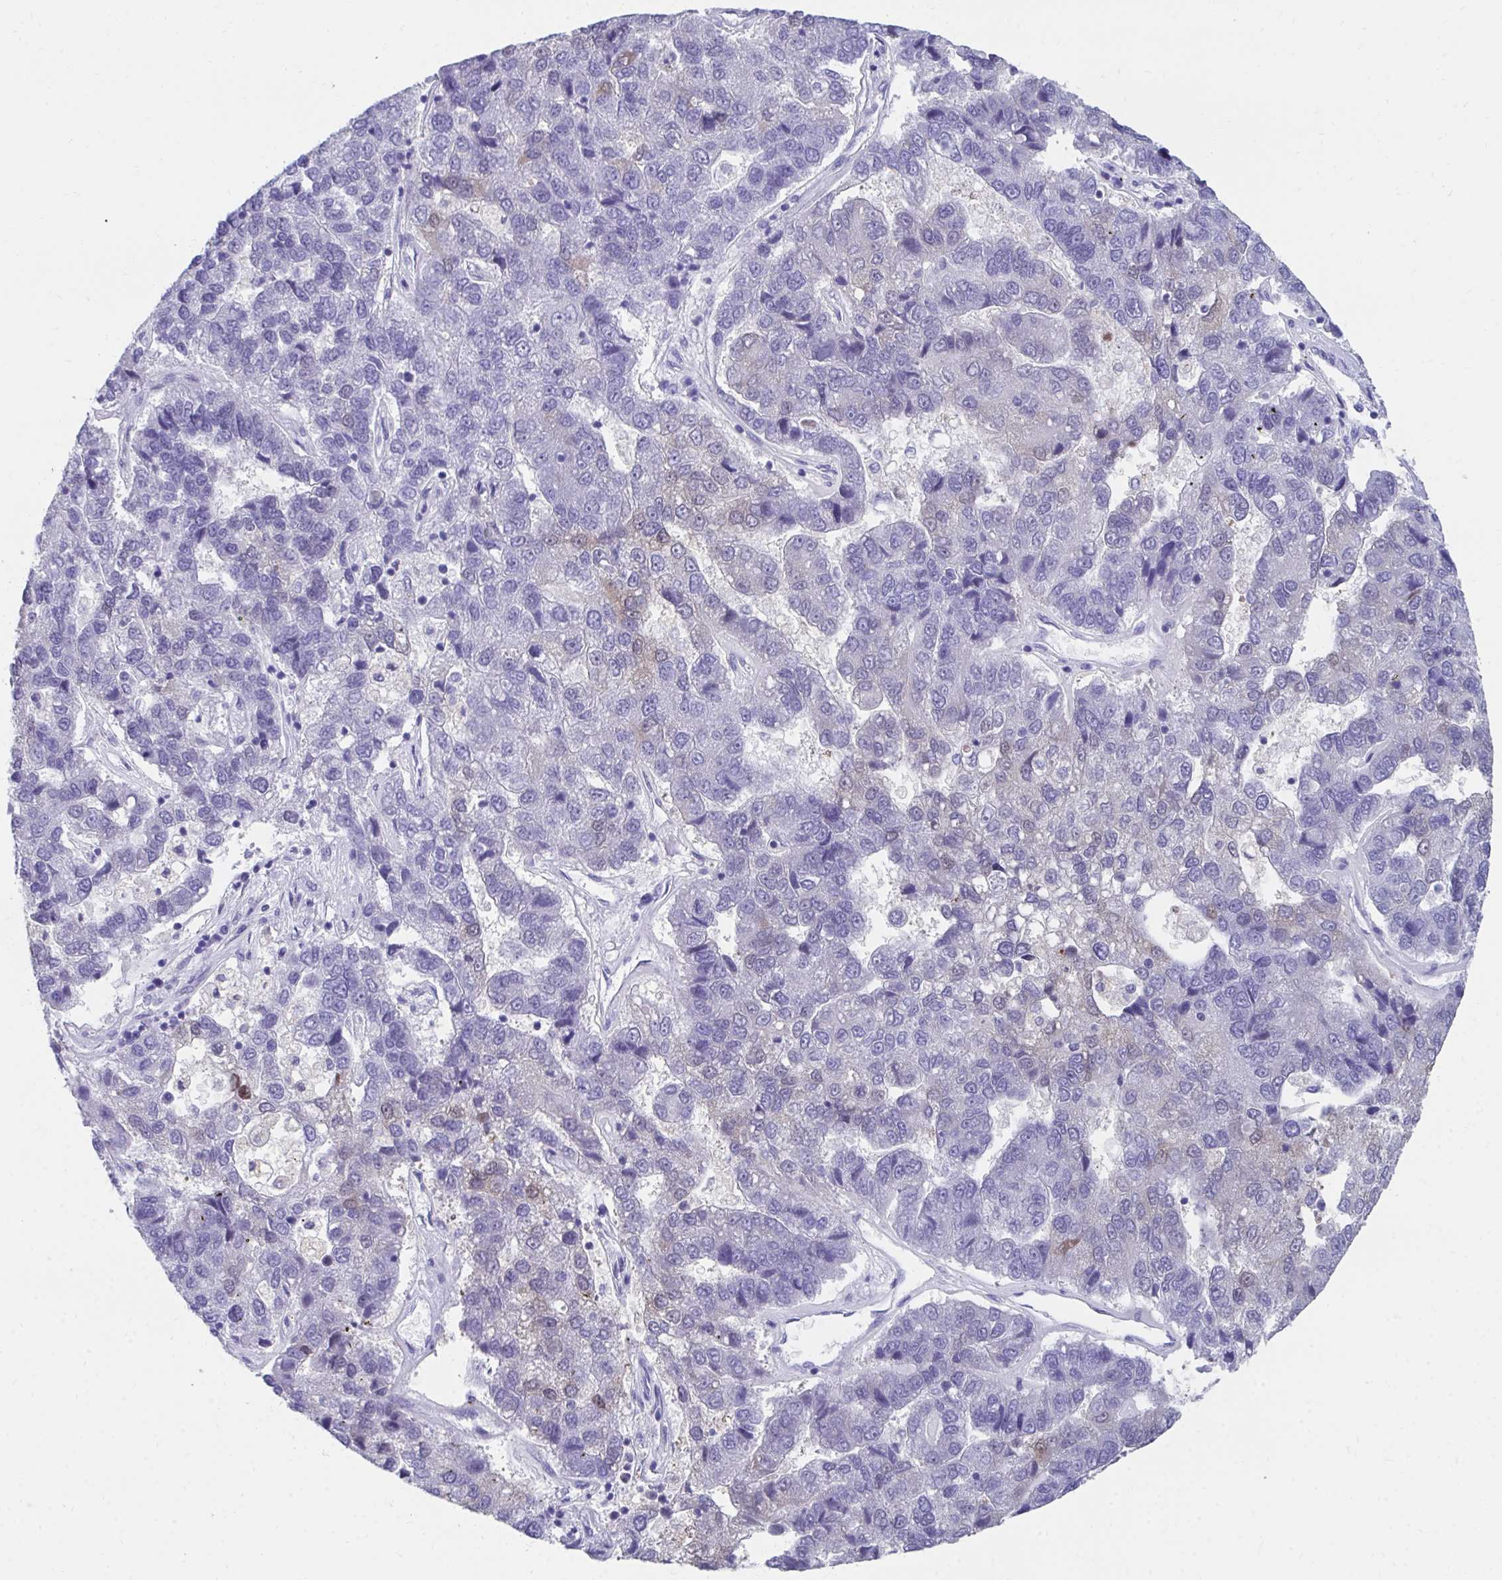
{"staining": {"intensity": "negative", "quantity": "none", "location": "none"}, "tissue": "pancreatic cancer", "cell_type": "Tumor cells", "image_type": "cancer", "snomed": [{"axis": "morphology", "description": "Adenocarcinoma, NOS"}, {"axis": "topography", "description": "Pancreas"}], "caption": "Tumor cells show no significant positivity in pancreatic adenocarcinoma. Nuclei are stained in blue.", "gene": "HGD", "patient": {"sex": "female", "age": 61}}